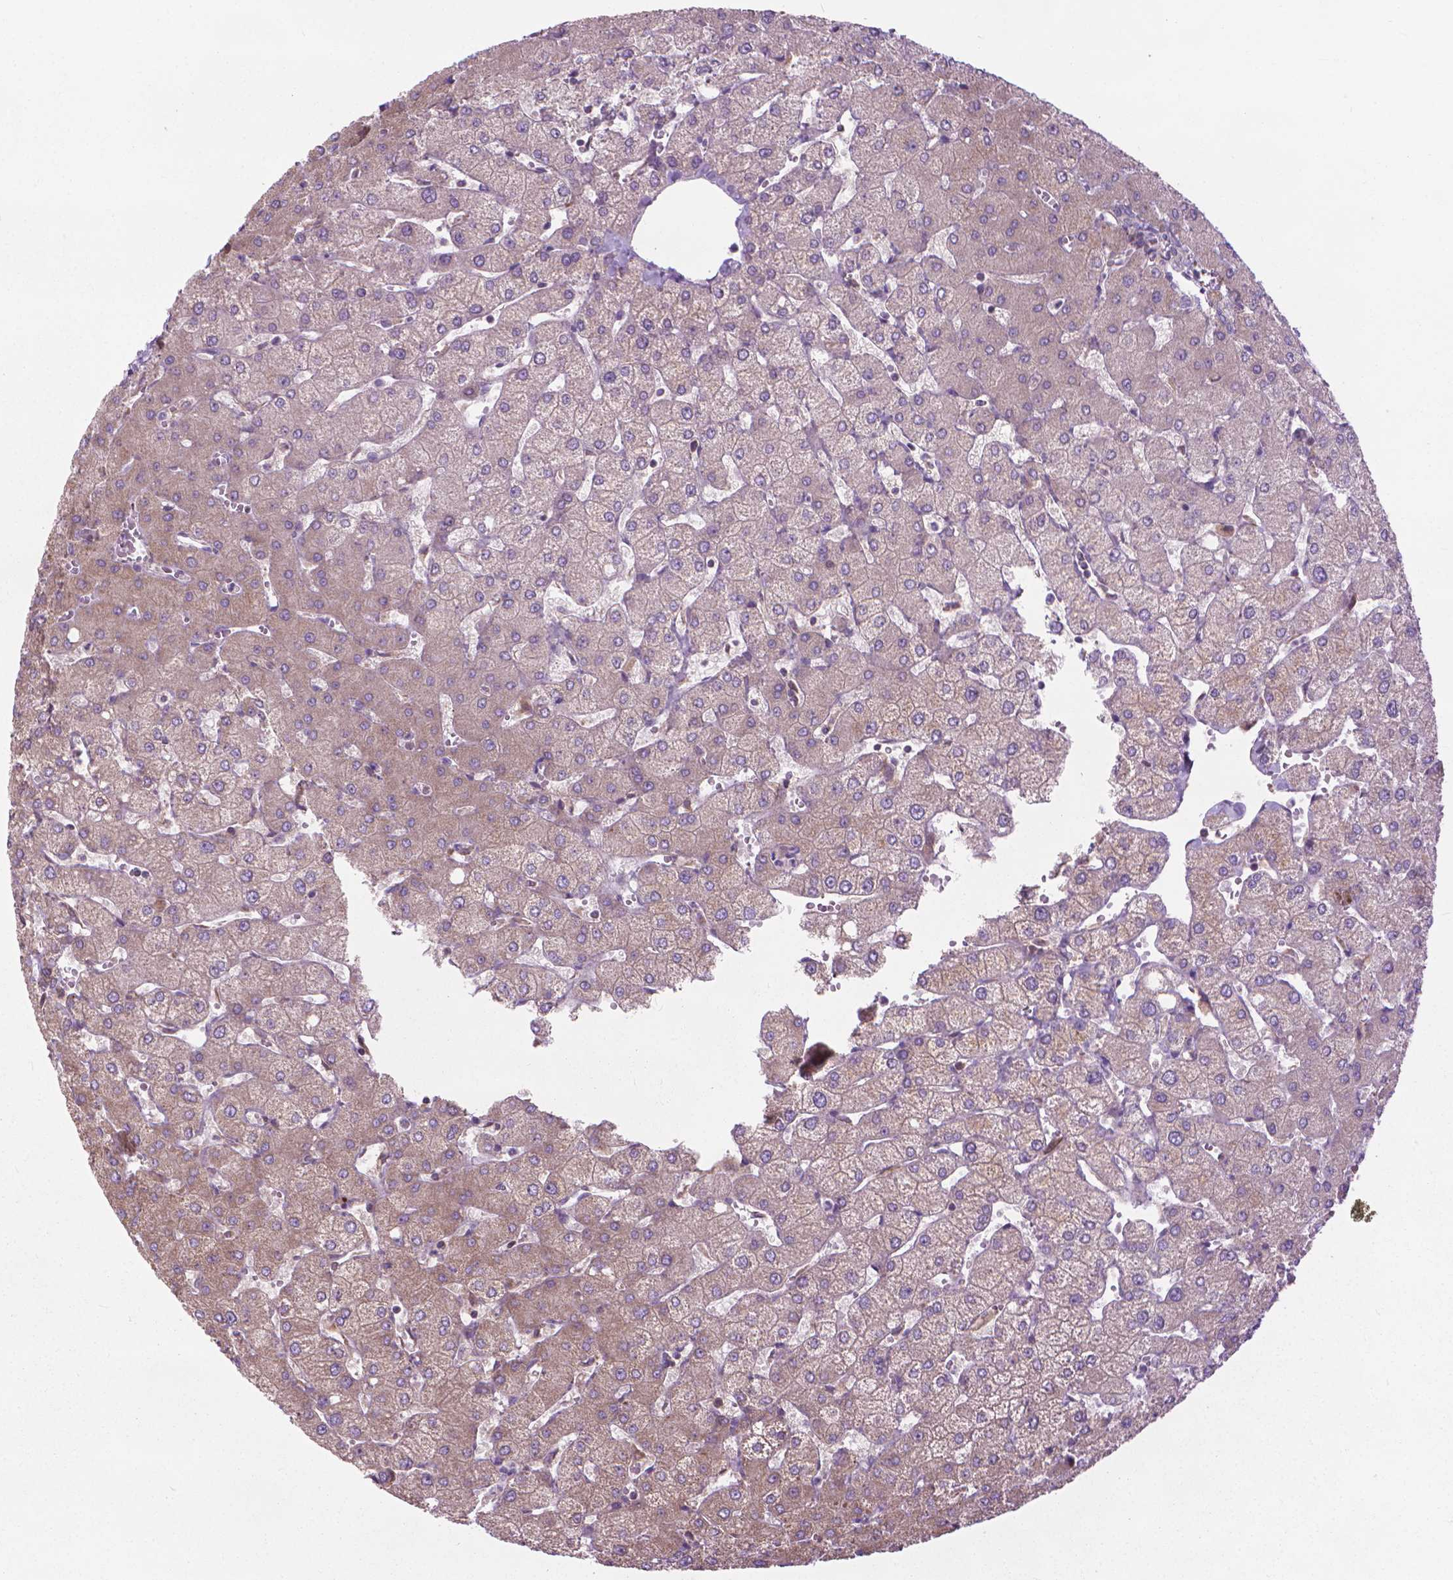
{"staining": {"intensity": "weak", "quantity": ">75%", "location": "cytoplasmic/membranous"}, "tissue": "liver", "cell_type": "Cholangiocytes", "image_type": "normal", "snomed": [{"axis": "morphology", "description": "Normal tissue, NOS"}, {"axis": "topography", "description": "Liver"}], "caption": "Protein expression by immunohistochemistry displays weak cytoplasmic/membranous positivity in about >75% of cholangiocytes in benign liver.", "gene": "NUDT1", "patient": {"sex": "female", "age": 54}}